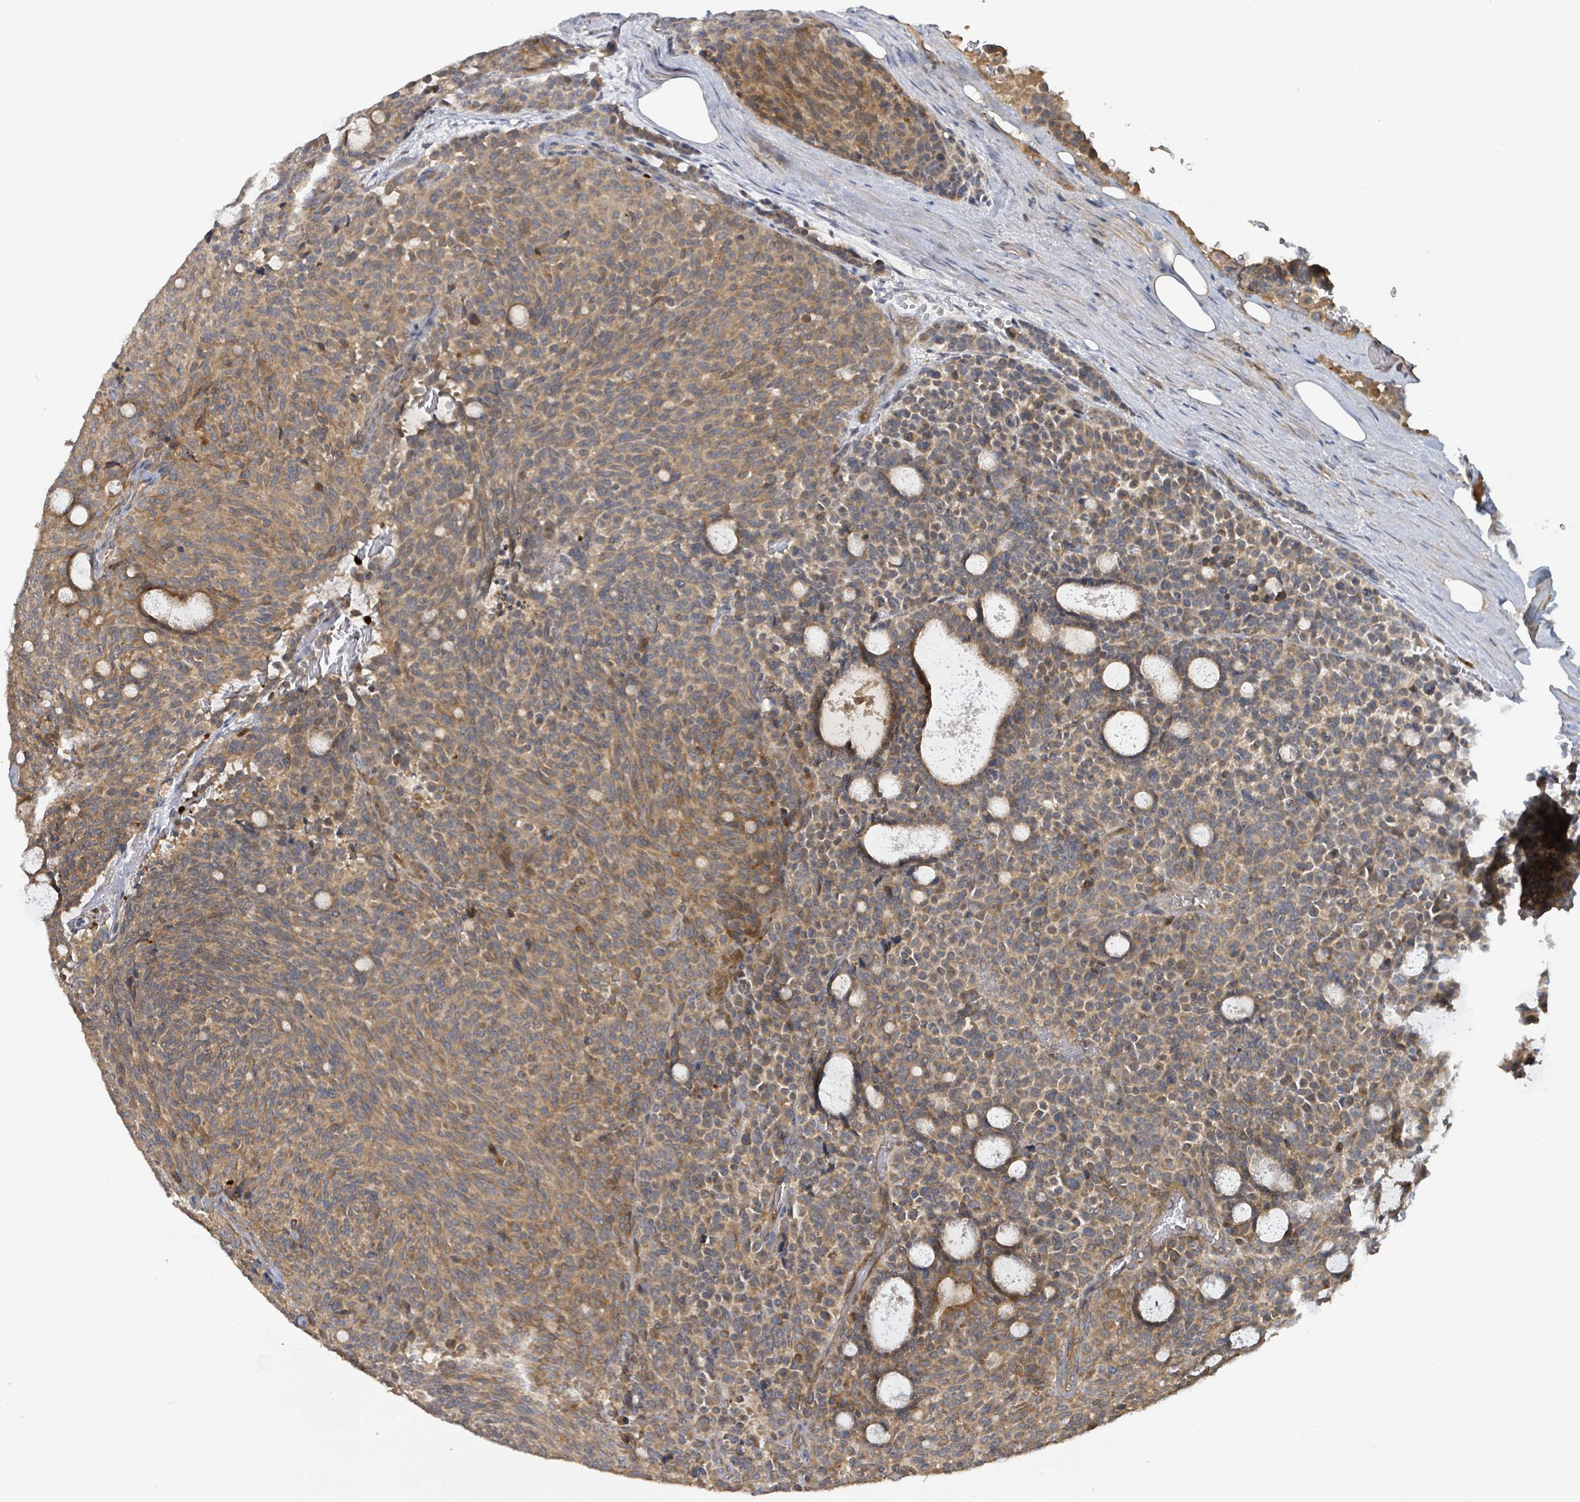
{"staining": {"intensity": "moderate", "quantity": ">75%", "location": "cytoplasmic/membranous"}, "tissue": "carcinoid", "cell_type": "Tumor cells", "image_type": "cancer", "snomed": [{"axis": "morphology", "description": "Carcinoid, malignant, NOS"}, {"axis": "topography", "description": "Pancreas"}], "caption": "Carcinoid tissue shows moderate cytoplasmic/membranous expression in about >75% of tumor cells The protein of interest is shown in brown color, while the nuclei are stained blue.", "gene": "STARD4", "patient": {"sex": "female", "age": 54}}